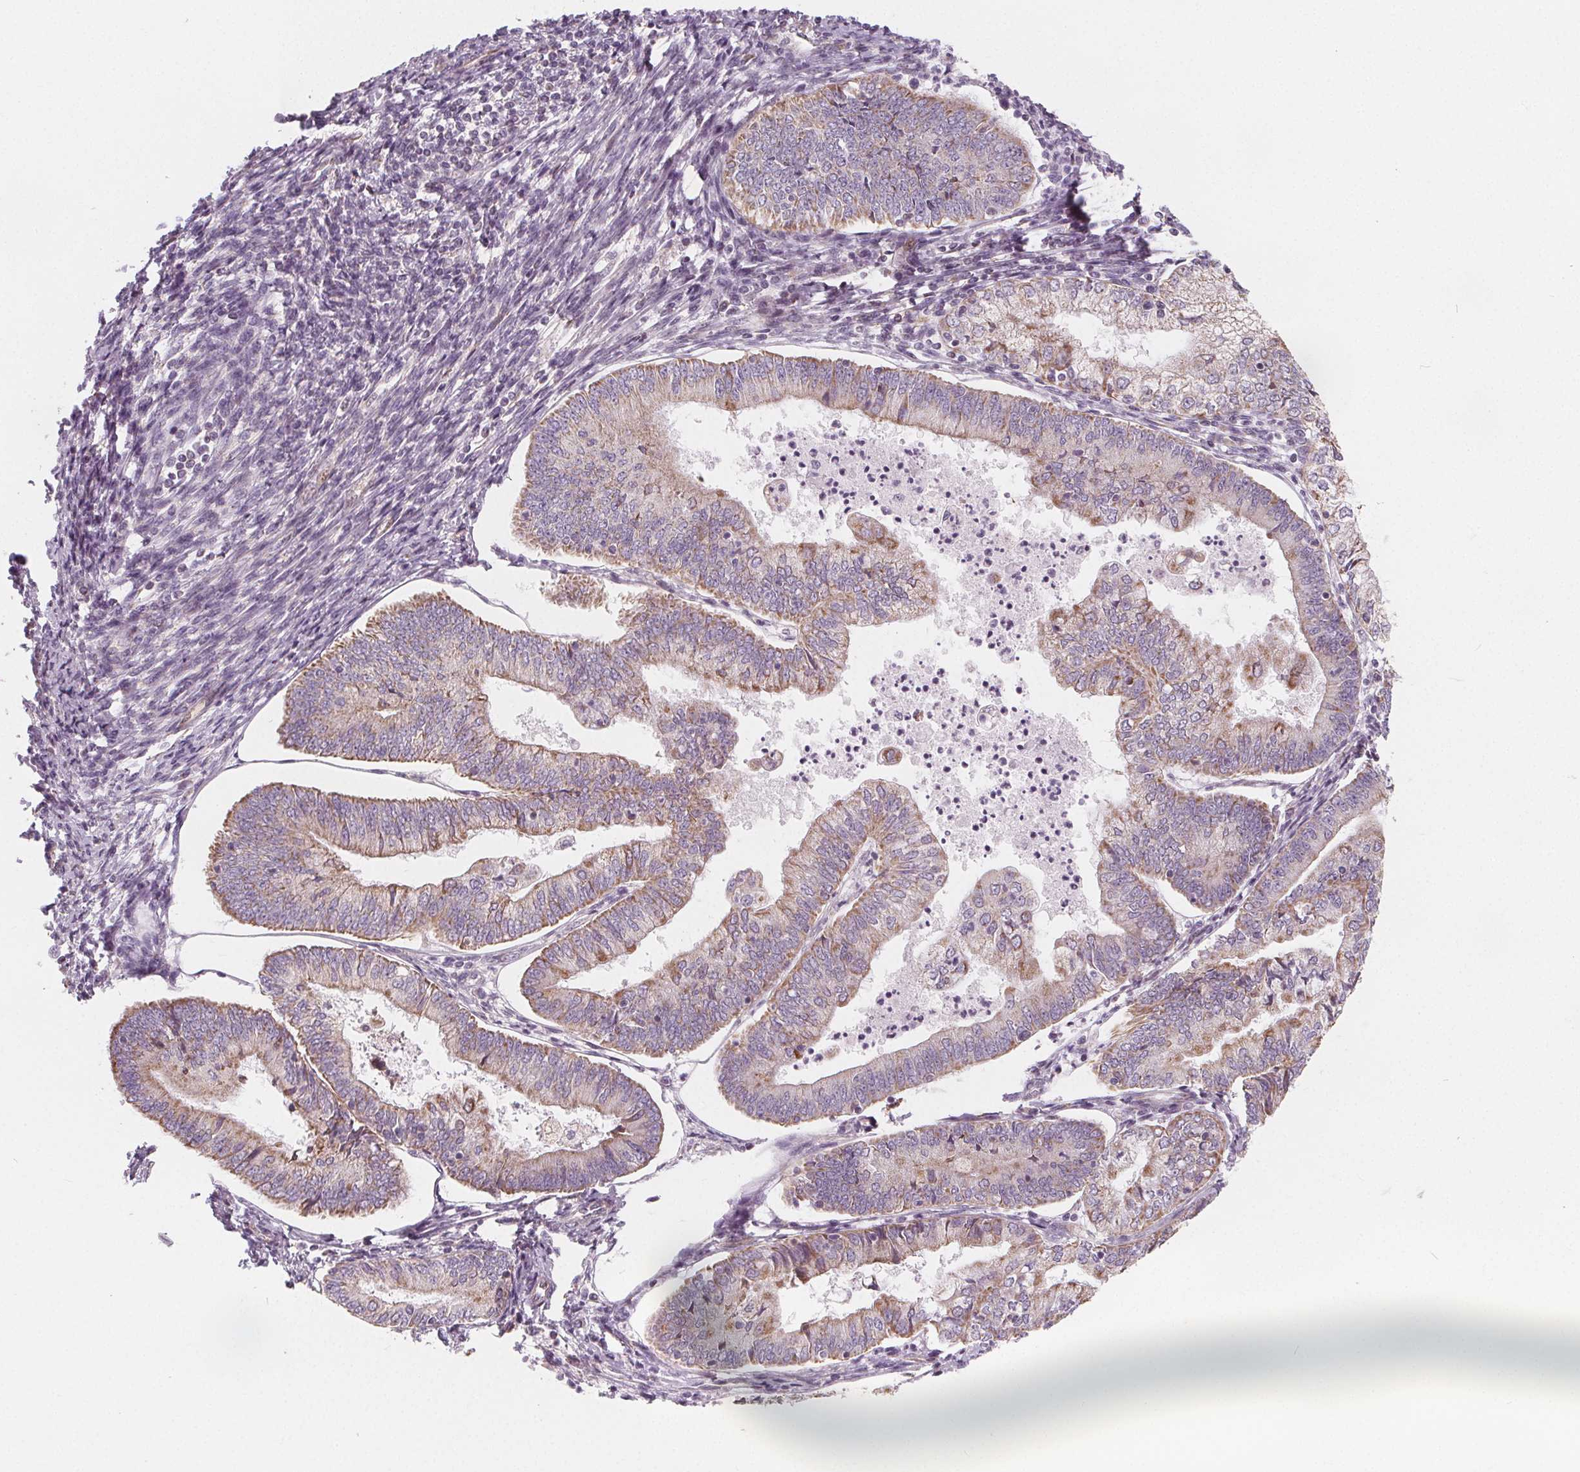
{"staining": {"intensity": "weak", "quantity": "25%-75%", "location": "cytoplasmic/membranous"}, "tissue": "endometrial cancer", "cell_type": "Tumor cells", "image_type": "cancer", "snomed": [{"axis": "morphology", "description": "Adenocarcinoma, NOS"}, {"axis": "topography", "description": "Endometrium"}], "caption": "Immunohistochemical staining of endometrial adenocarcinoma shows weak cytoplasmic/membranous protein positivity in about 25%-75% of tumor cells.", "gene": "NUP210L", "patient": {"sex": "female", "age": 55}}